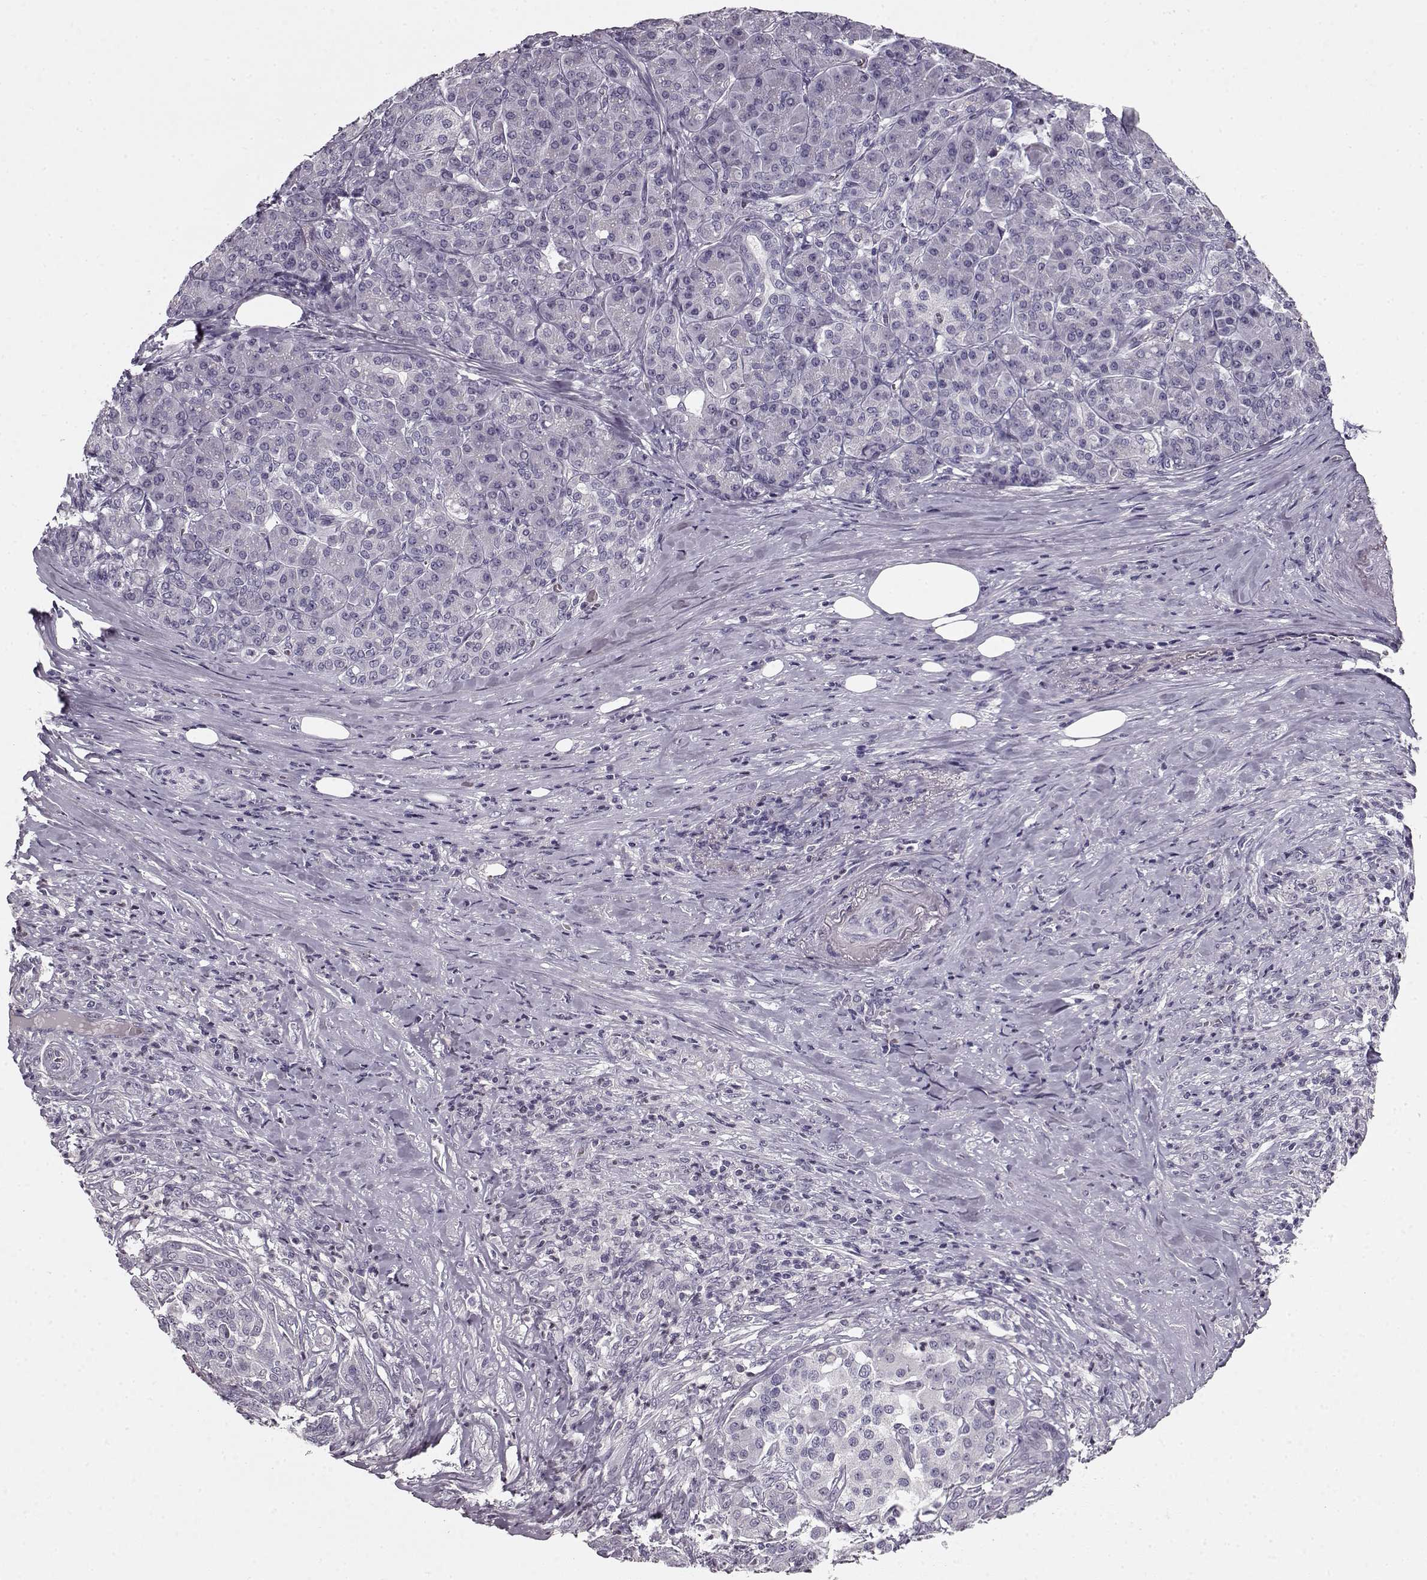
{"staining": {"intensity": "negative", "quantity": "none", "location": "none"}, "tissue": "pancreatic cancer", "cell_type": "Tumor cells", "image_type": "cancer", "snomed": [{"axis": "morphology", "description": "Normal tissue, NOS"}, {"axis": "morphology", "description": "Inflammation, NOS"}, {"axis": "morphology", "description": "Adenocarcinoma, NOS"}, {"axis": "topography", "description": "Pancreas"}], "caption": "This is an immunohistochemistry (IHC) image of pancreatic adenocarcinoma. There is no staining in tumor cells.", "gene": "RP1L1", "patient": {"sex": "male", "age": 57}}